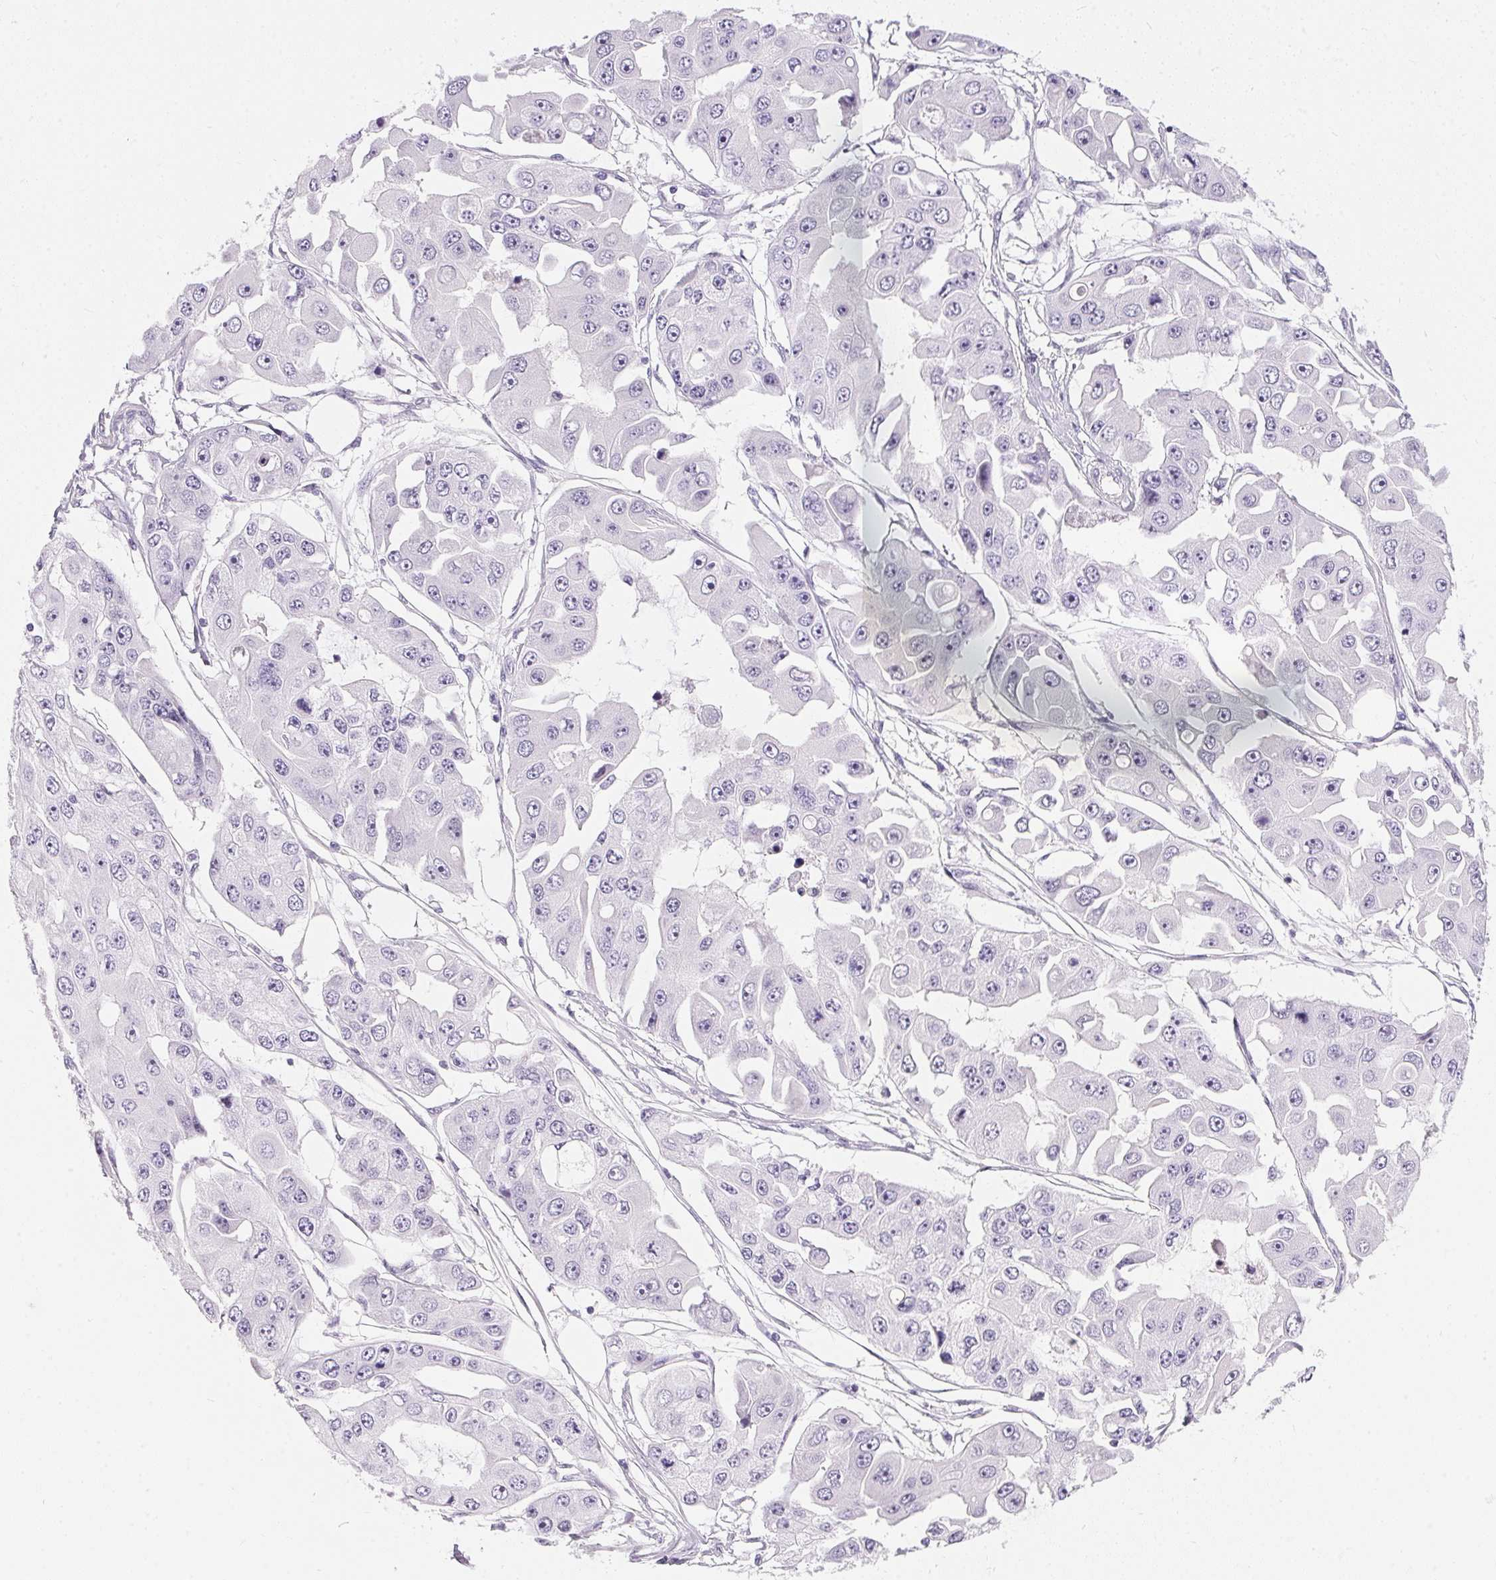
{"staining": {"intensity": "negative", "quantity": "none", "location": "none"}, "tissue": "ovarian cancer", "cell_type": "Tumor cells", "image_type": "cancer", "snomed": [{"axis": "morphology", "description": "Cystadenocarcinoma, serous, NOS"}, {"axis": "topography", "description": "Ovary"}], "caption": "Ovarian cancer (serous cystadenocarcinoma) was stained to show a protein in brown. There is no significant positivity in tumor cells.", "gene": "GBP6", "patient": {"sex": "female", "age": 56}}